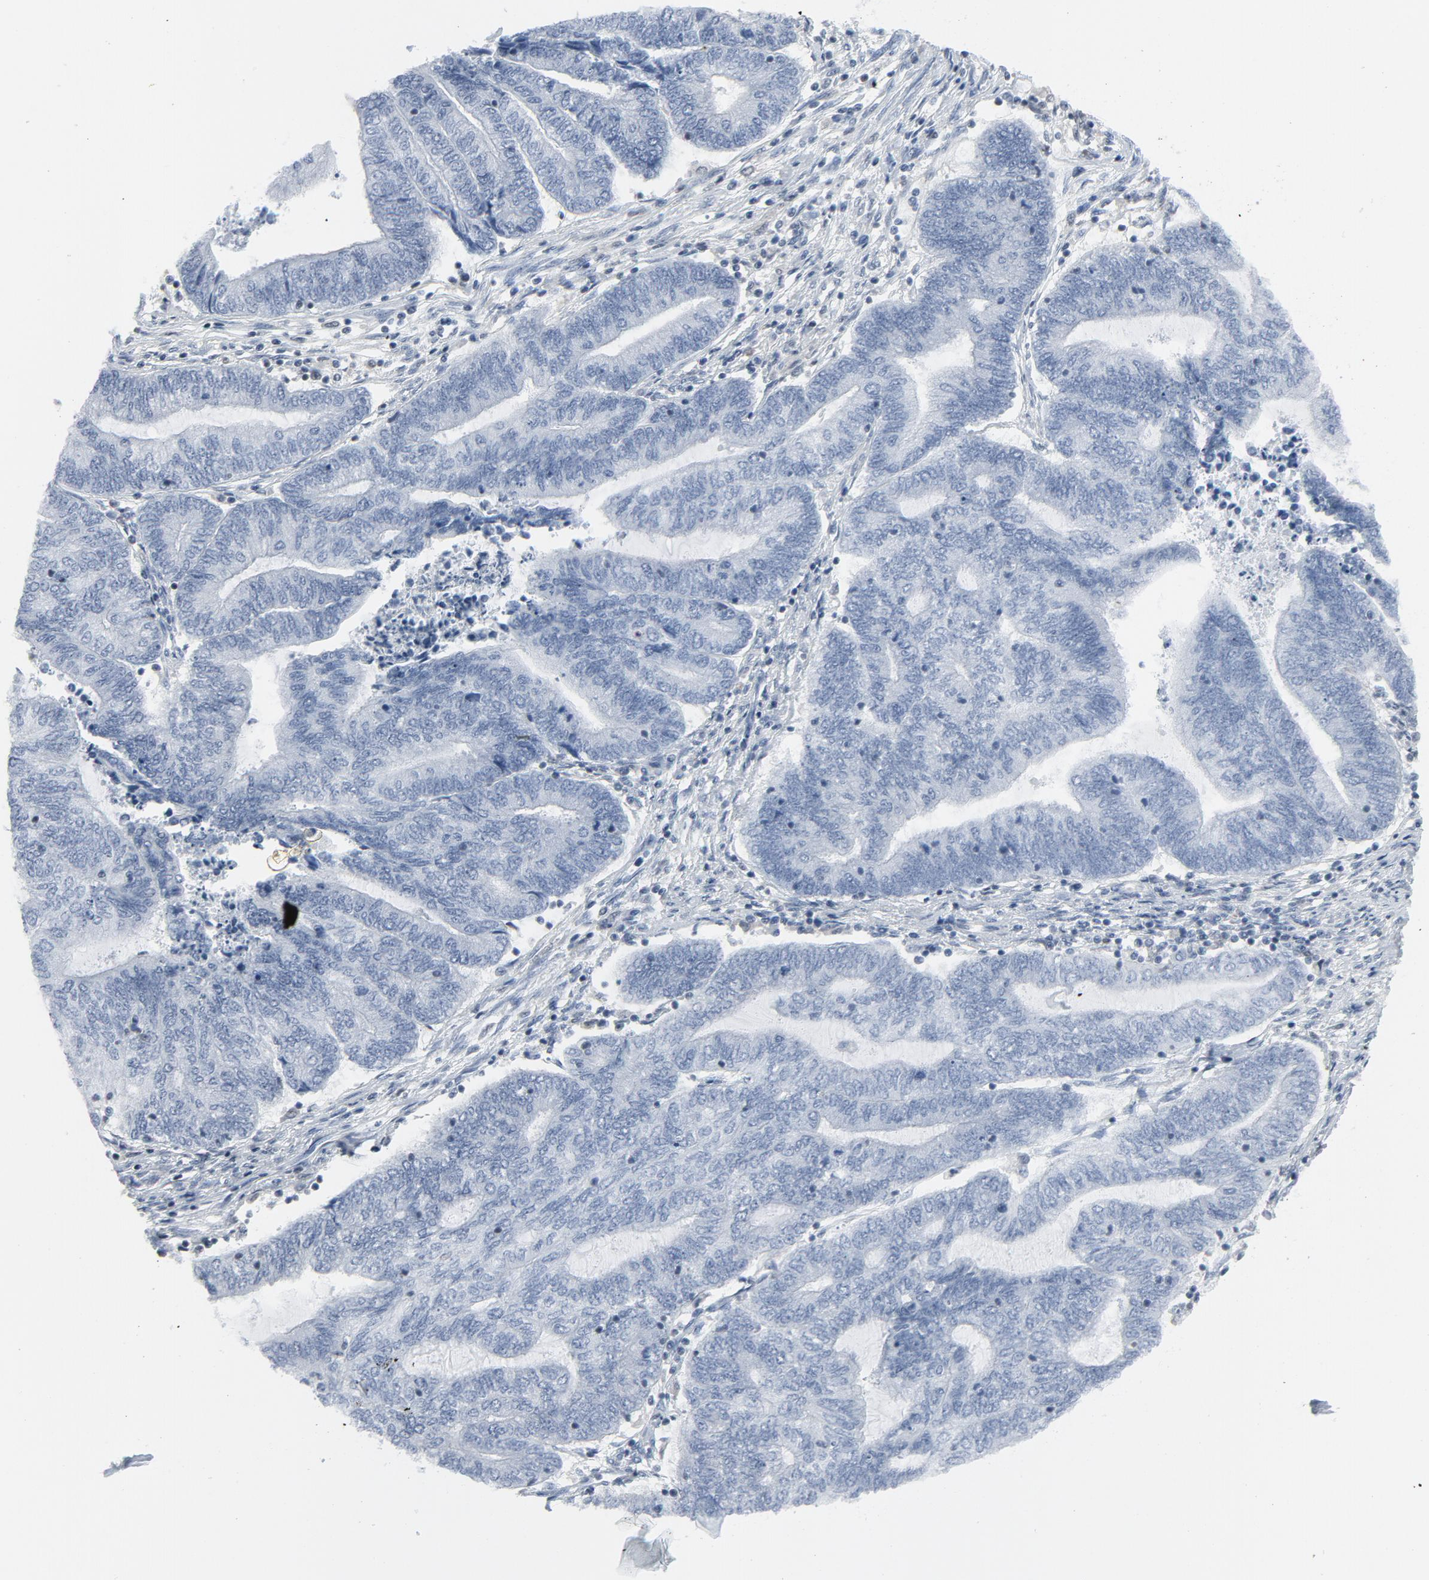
{"staining": {"intensity": "negative", "quantity": "none", "location": "none"}, "tissue": "endometrial cancer", "cell_type": "Tumor cells", "image_type": "cancer", "snomed": [{"axis": "morphology", "description": "Adenocarcinoma, NOS"}, {"axis": "topography", "description": "Uterus"}, {"axis": "topography", "description": "Endometrium"}], "caption": "Photomicrograph shows no significant protein positivity in tumor cells of endometrial cancer (adenocarcinoma).", "gene": "STAT5A", "patient": {"sex": "female", "age": 70}}